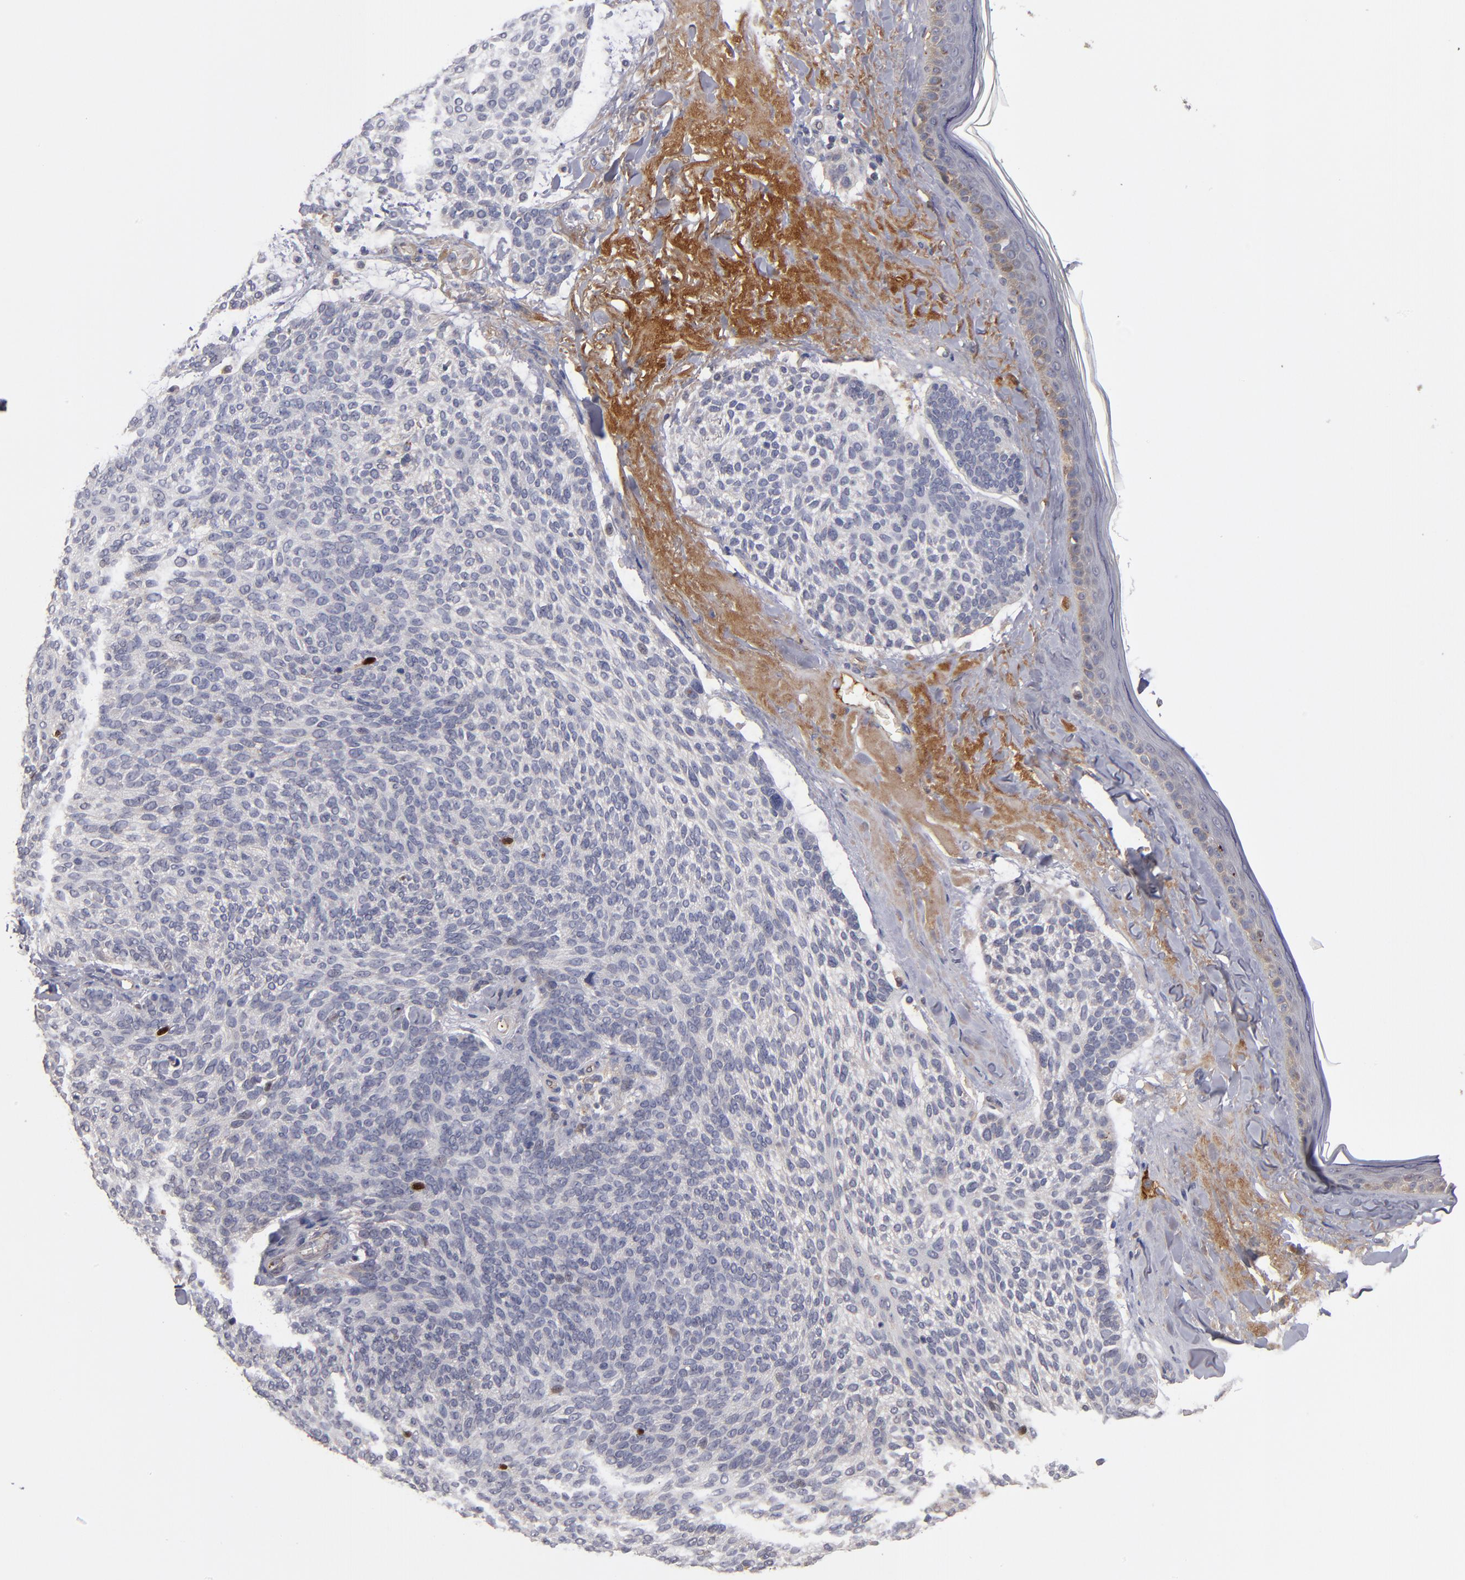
{"staining": {"intensity": "negative", "quantity": "none", "location": "none"}, "tissue": "skin cancer", "cell_type": "Tumor cells", "image_type": "cancer", "snomed": [{"axis": "morphology", "description": "Normal tissue, NOS"}, {"axis": "morphology", "description": "Basal cell carcinoma"}, {"axis": "topography", "description": "Skin"}], "caption": "Skin cancer (basal cell carcinoma) stained for a protein using immunohistochemistry (IHC) shows no positivity tumor cells.", "gene": "EXD2", "patient": {"sex": "female", "age": 70}}